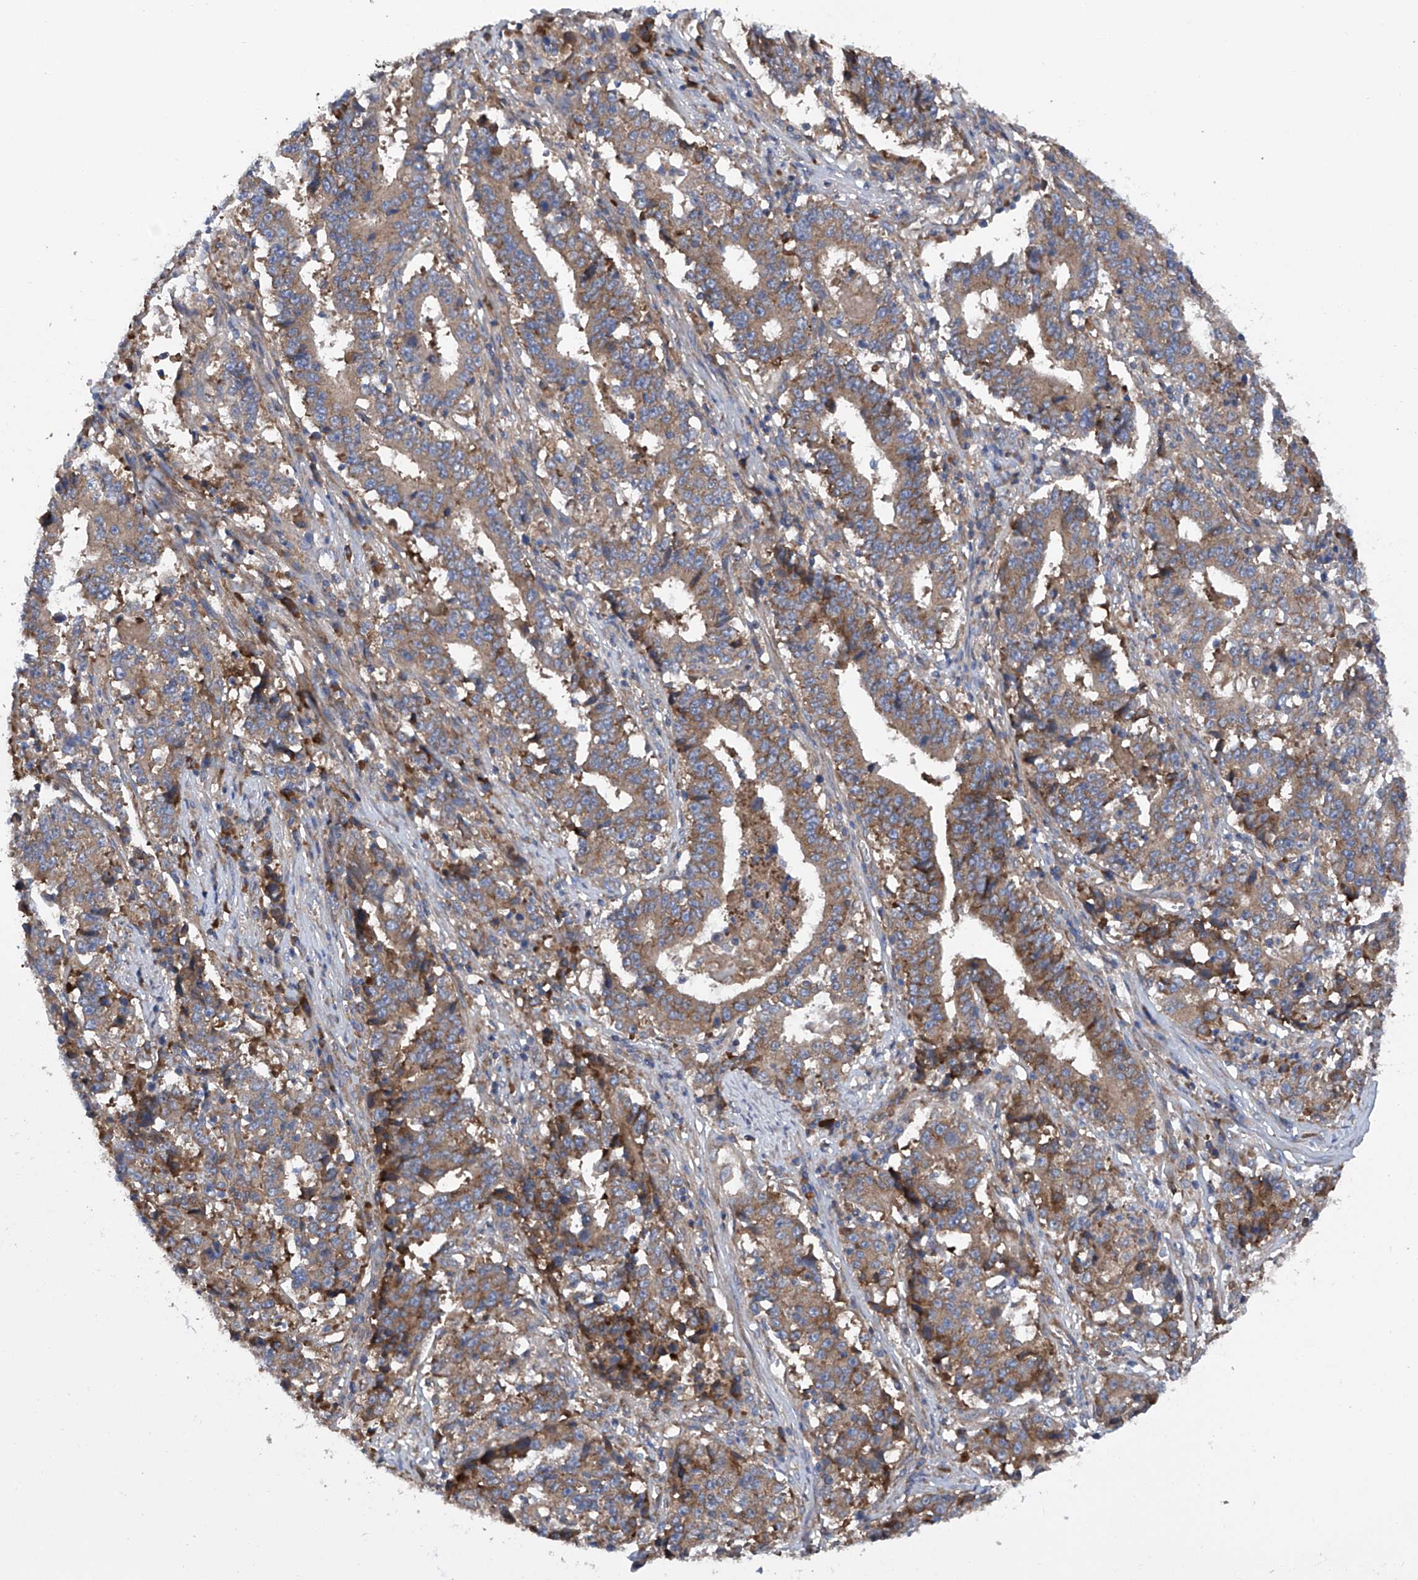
{"staining": {"intensity": "moderate", "quantity": "25%-75%", "location": "cytoplasmic/membranous"}, "tissue": "stomach cancer", "cell_type": "Tumor cells", "image_type": "cancer", "snomed": [{"axis": "morphology", "description": "Adenocarcinoma, NOS"}, {"axis": "topography", "description": "Stomach"}], "caption": "Stomach cancer stained with a protein marker exhibits moderate staining in tumor cells.", "gene": "ASCC3", "patient": {"sex": "male", "age": 59}}